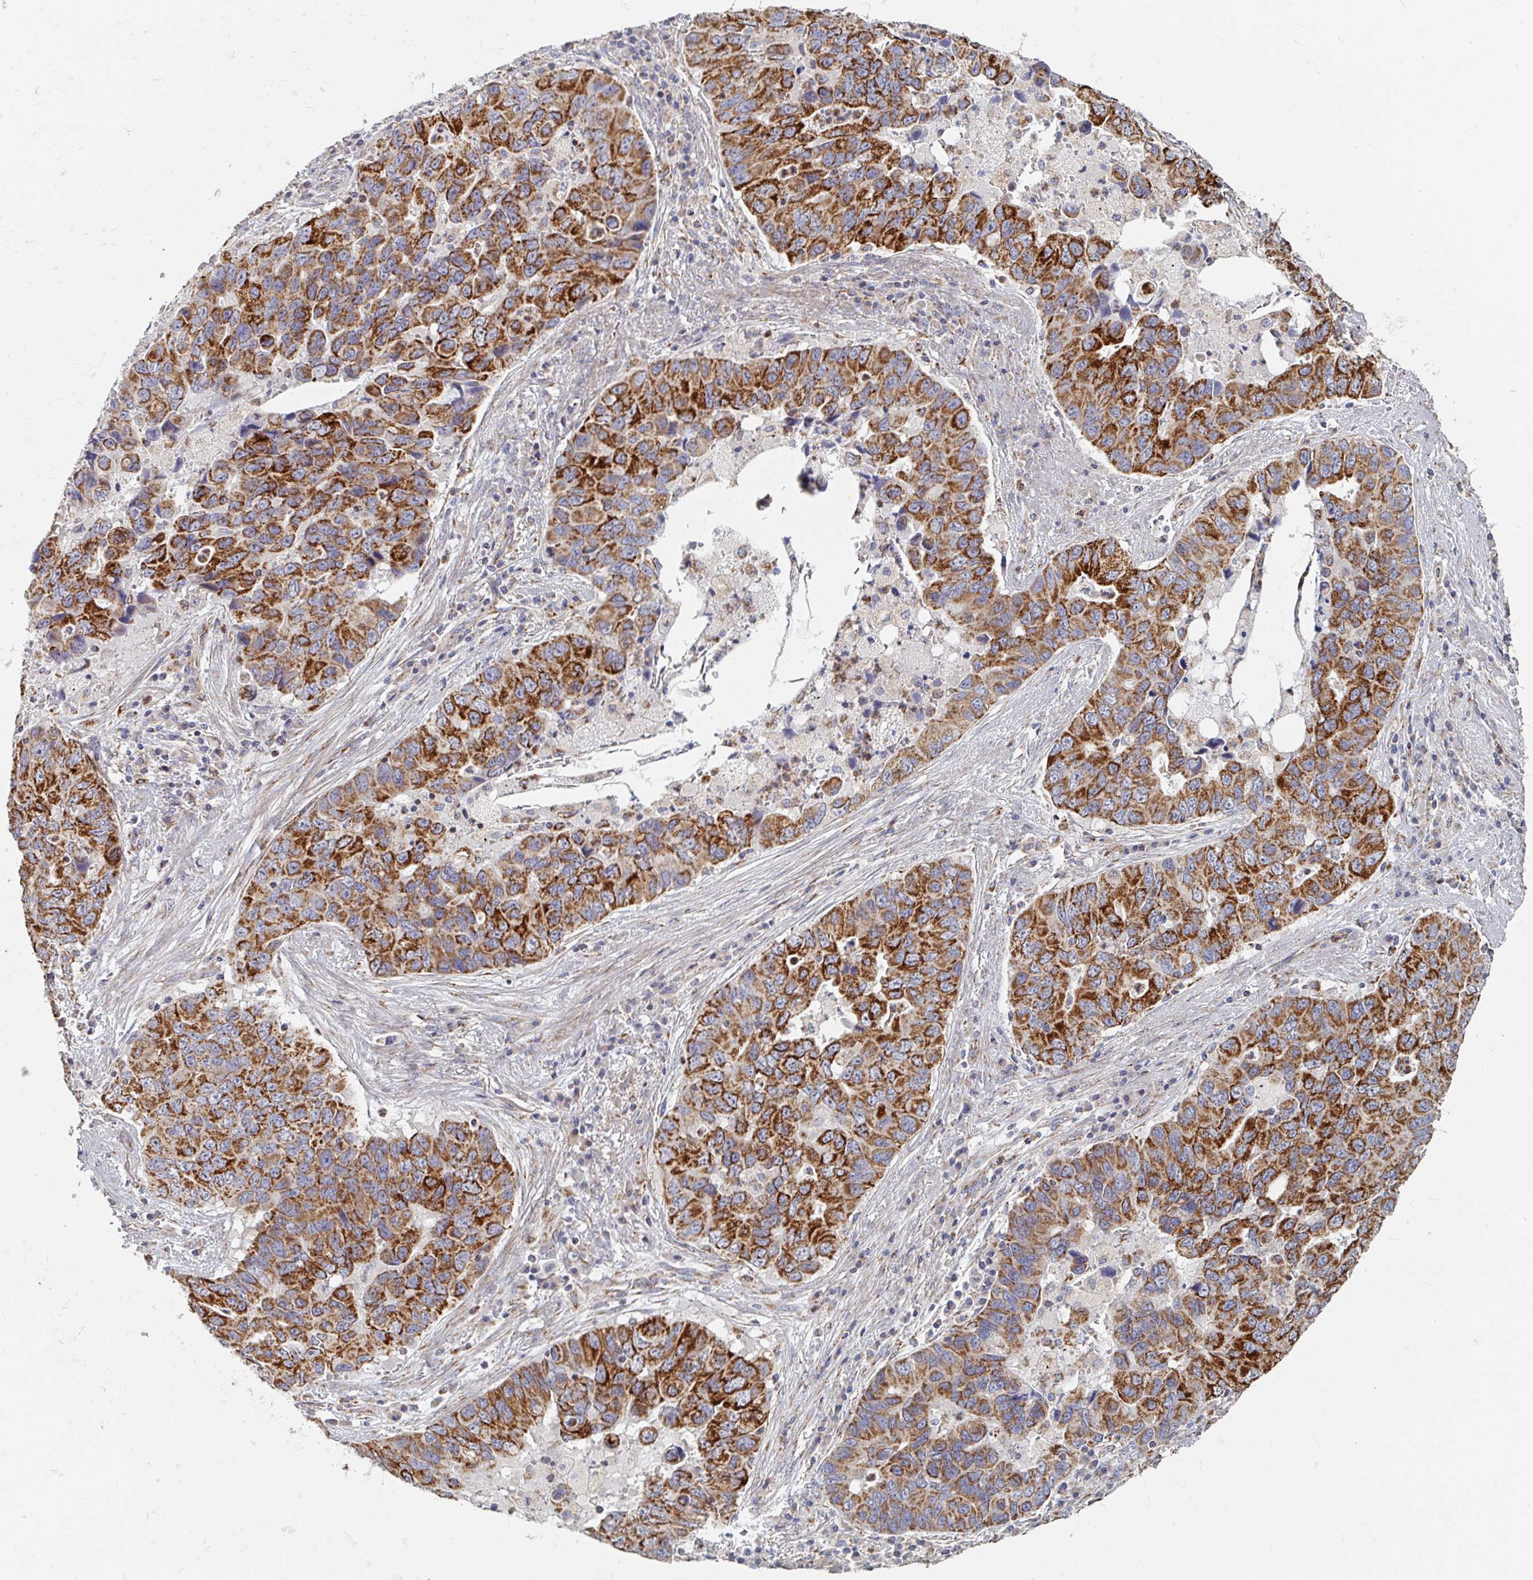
{"staining": {"intensity": "strong", "quantity": "25%-75%", "location": "cytoplasmic/membranous"}, "tissue": "lung cancer", "cell_type": "Tumor cells", "image_type": "cancer", "snomed": [{"axis": "morphology", "description": "Adenocarcinoma, NOS"}, {"axis": "morphology", "description": "Adenocarcinoma, metastatic, NOS"}, {"axis": "topography", "description": "Lymph node"}, {"axis": "topography", "description": "Lung"}], "caption": "Human lung cancer (adenocarcinoma) stained with a protein marker exhibits strong staining in tumor cells.", "gene": "MAVS", "patient": {"sex": "female", "age": 54}}